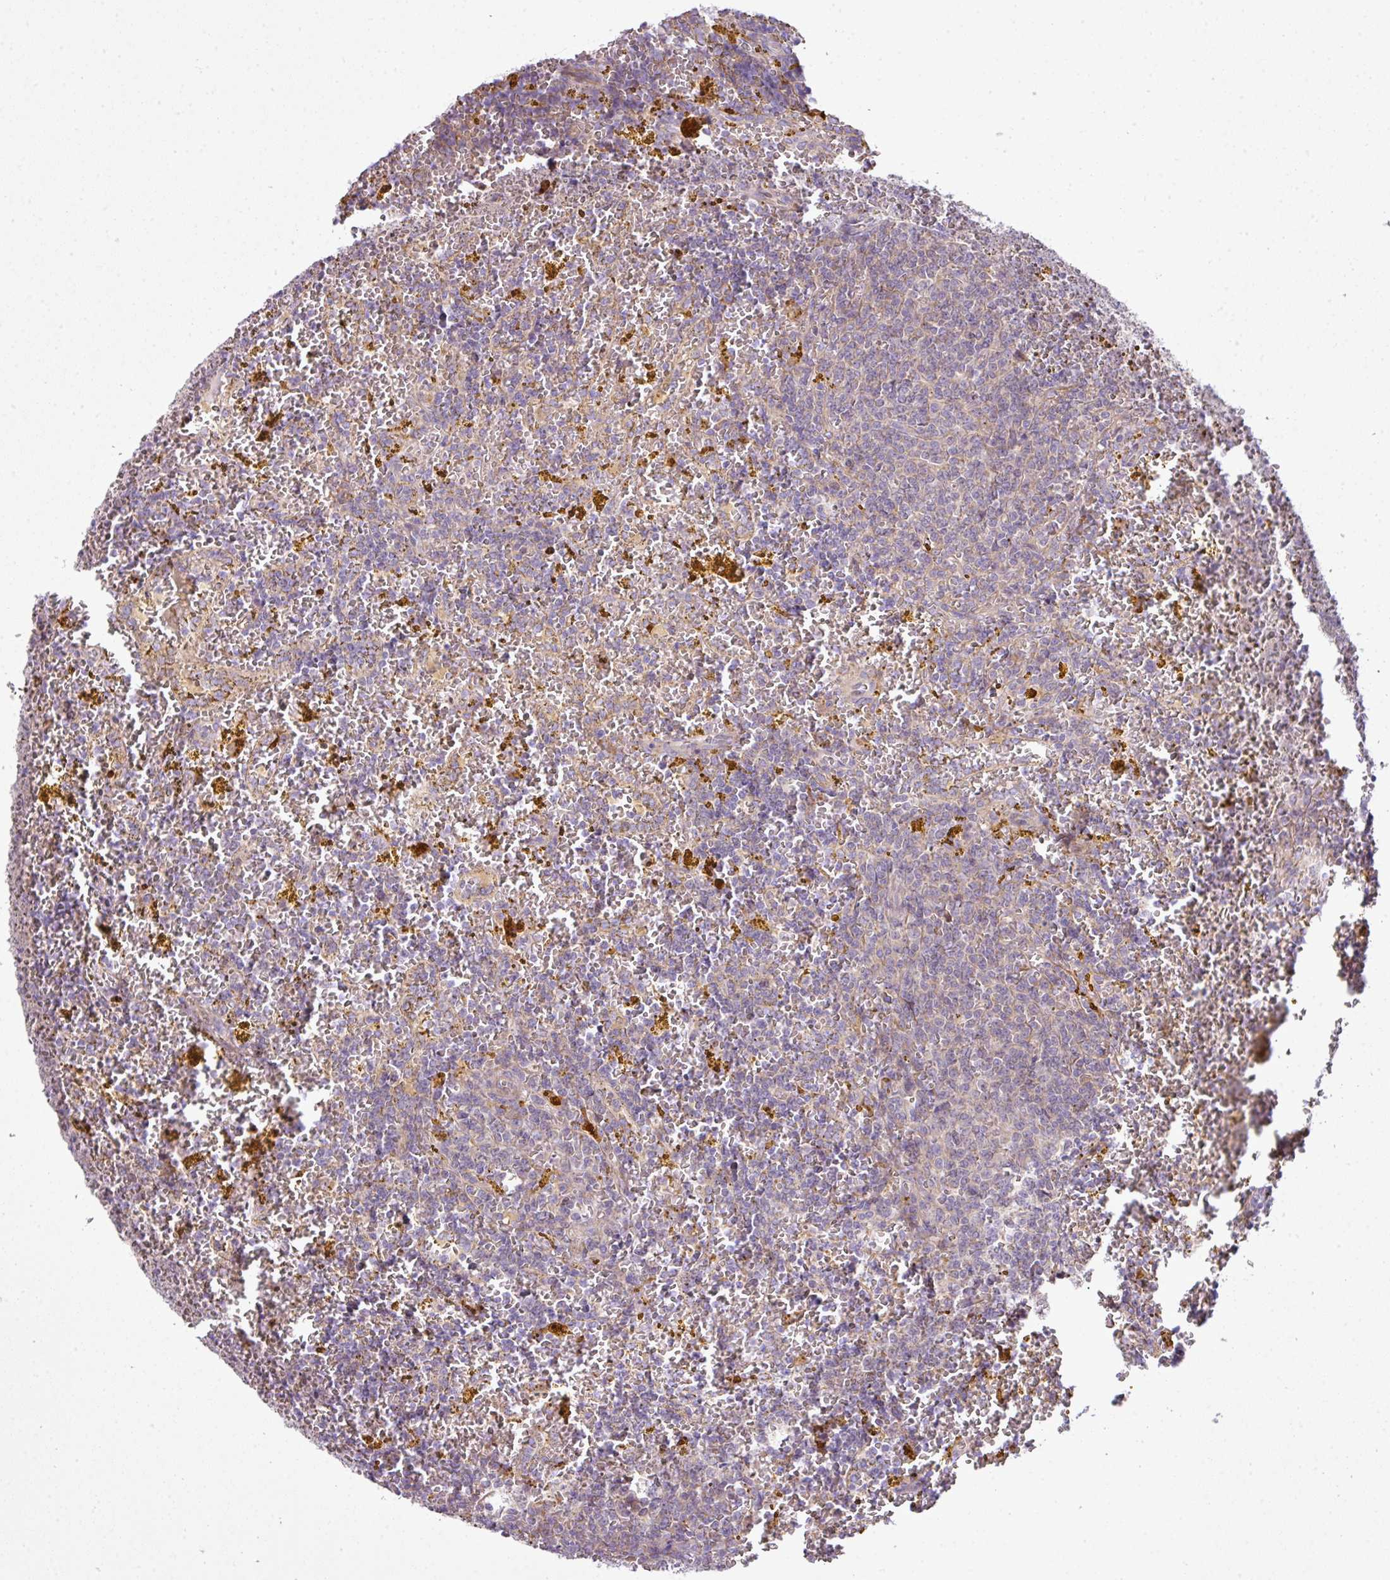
{"staining": {"intensity": "negative", "quantity": "none", "location": "none"}, "tissue": "lymphoma", "cell_type": "Tumor cells", "image_type": "cancer", "snomed": [{"axis": "morphology", "description": "Malignant lymphoma, non-Hodgkin's type, Low grade"}, {"axis": "topography", "description": "Spleen"}, {"axis": "topography", "description": "Lymph node"}], "caption": "The IHC image has no significant expression in tumor cells of malignant lymphoma, non-Hodgkin's type (low-grade) tissue.", "gene": "COX18", "patient": {"sex": "female", "age": 66}}